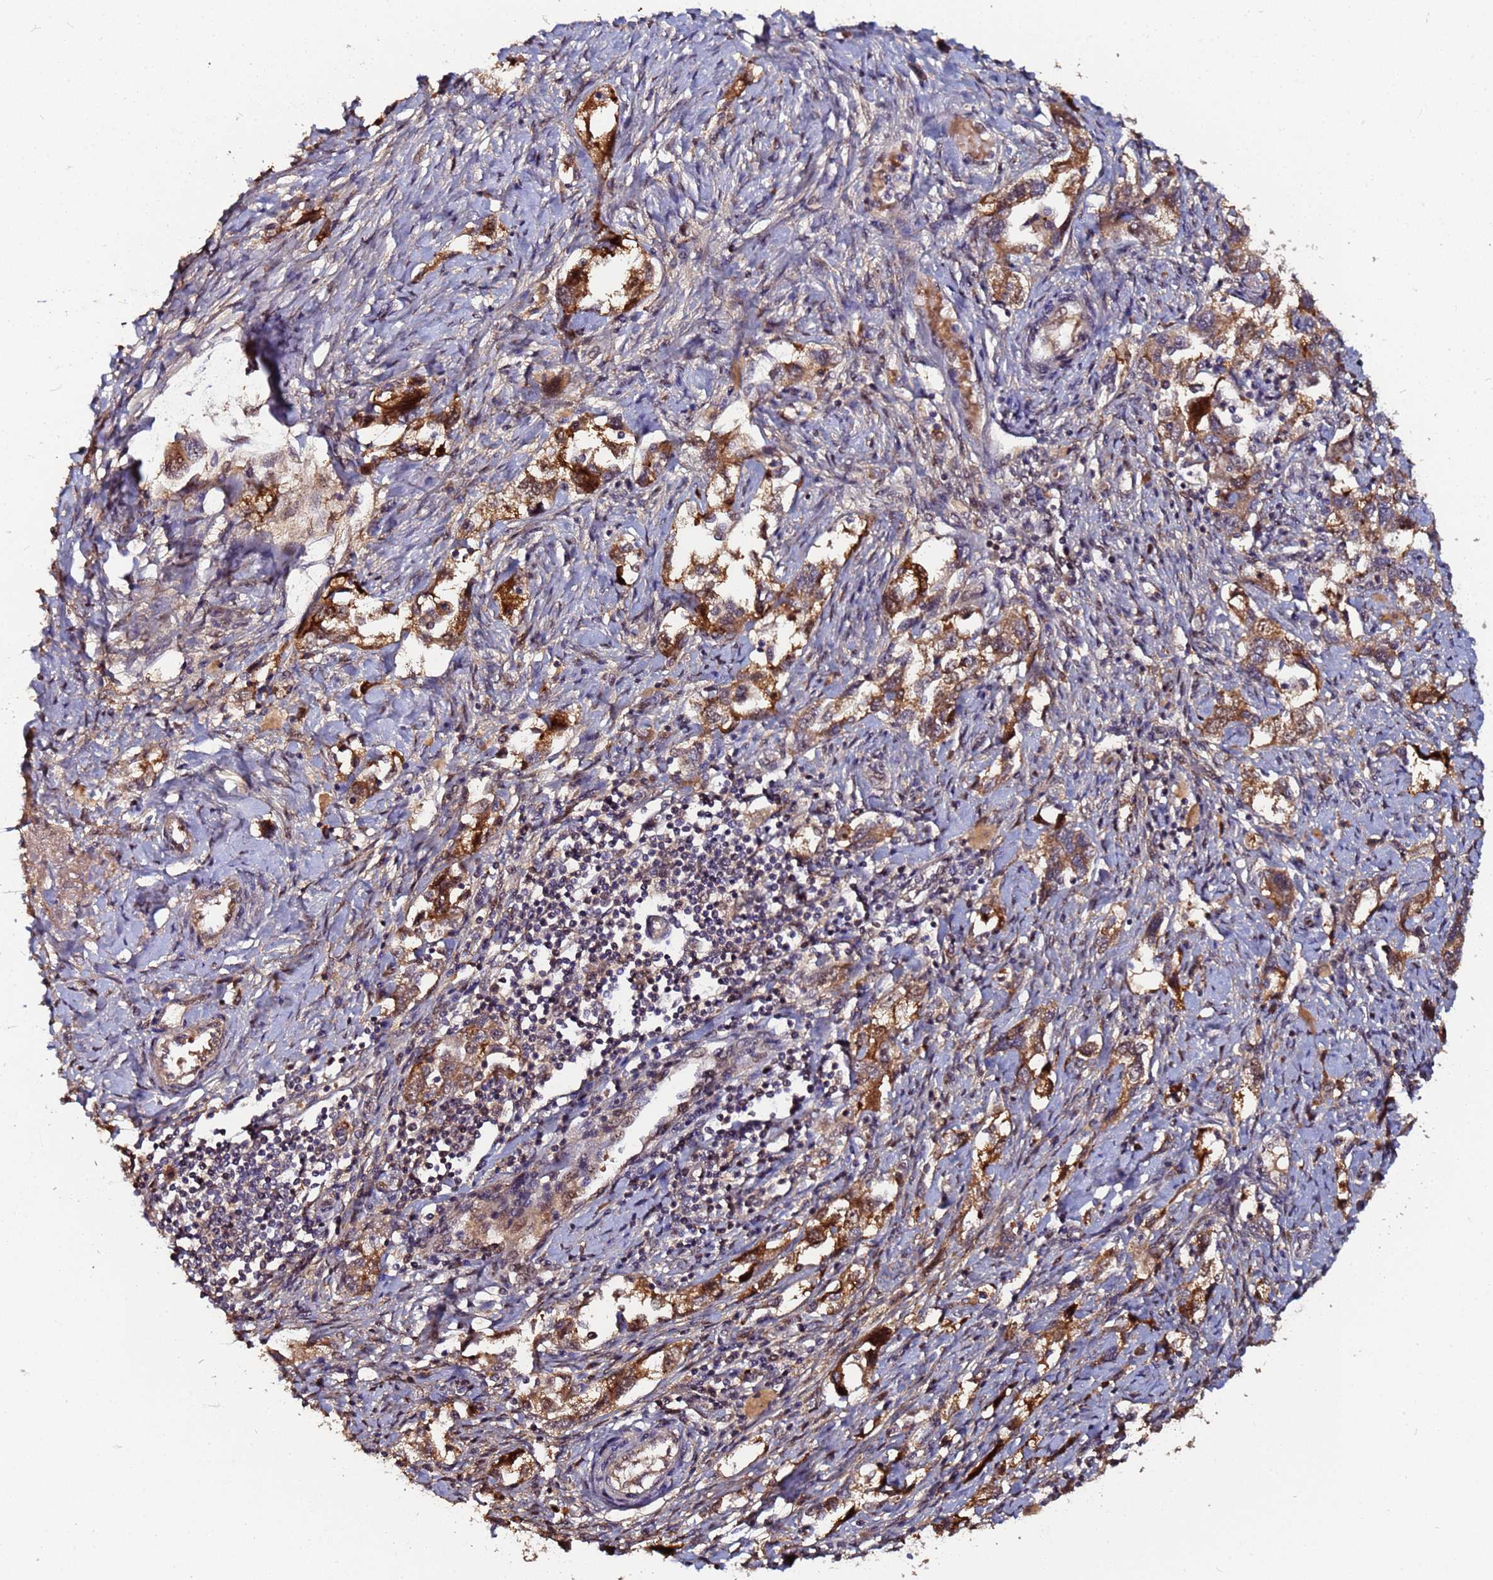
{"staining": {"intensity": "strong", "quantity": ">75%", "location": "cytoplasmic/membranous,nuclear"}, "tissue": "ovarian cancer", "cell_type": "Tumor cells", "image_type": "cancer", "snomed": [{"axis": "morphology", "description": "Carcinoma, NOS"}, {"axis": "morphology", "description": "Cystadenocarcinoma, serous, NOS"}, {"axis": "topography", "description": "Ovary"}], "caption": "There is high levels of strong cytoplasmic/membranous and nuclear positivity in tumor cells of ovarian serous cystadenocarcinoma, as demonstrated by immunohistochemical staining (brown color).", "gene": "OSER1", "patient": {"sex": "female", "age": 69}}